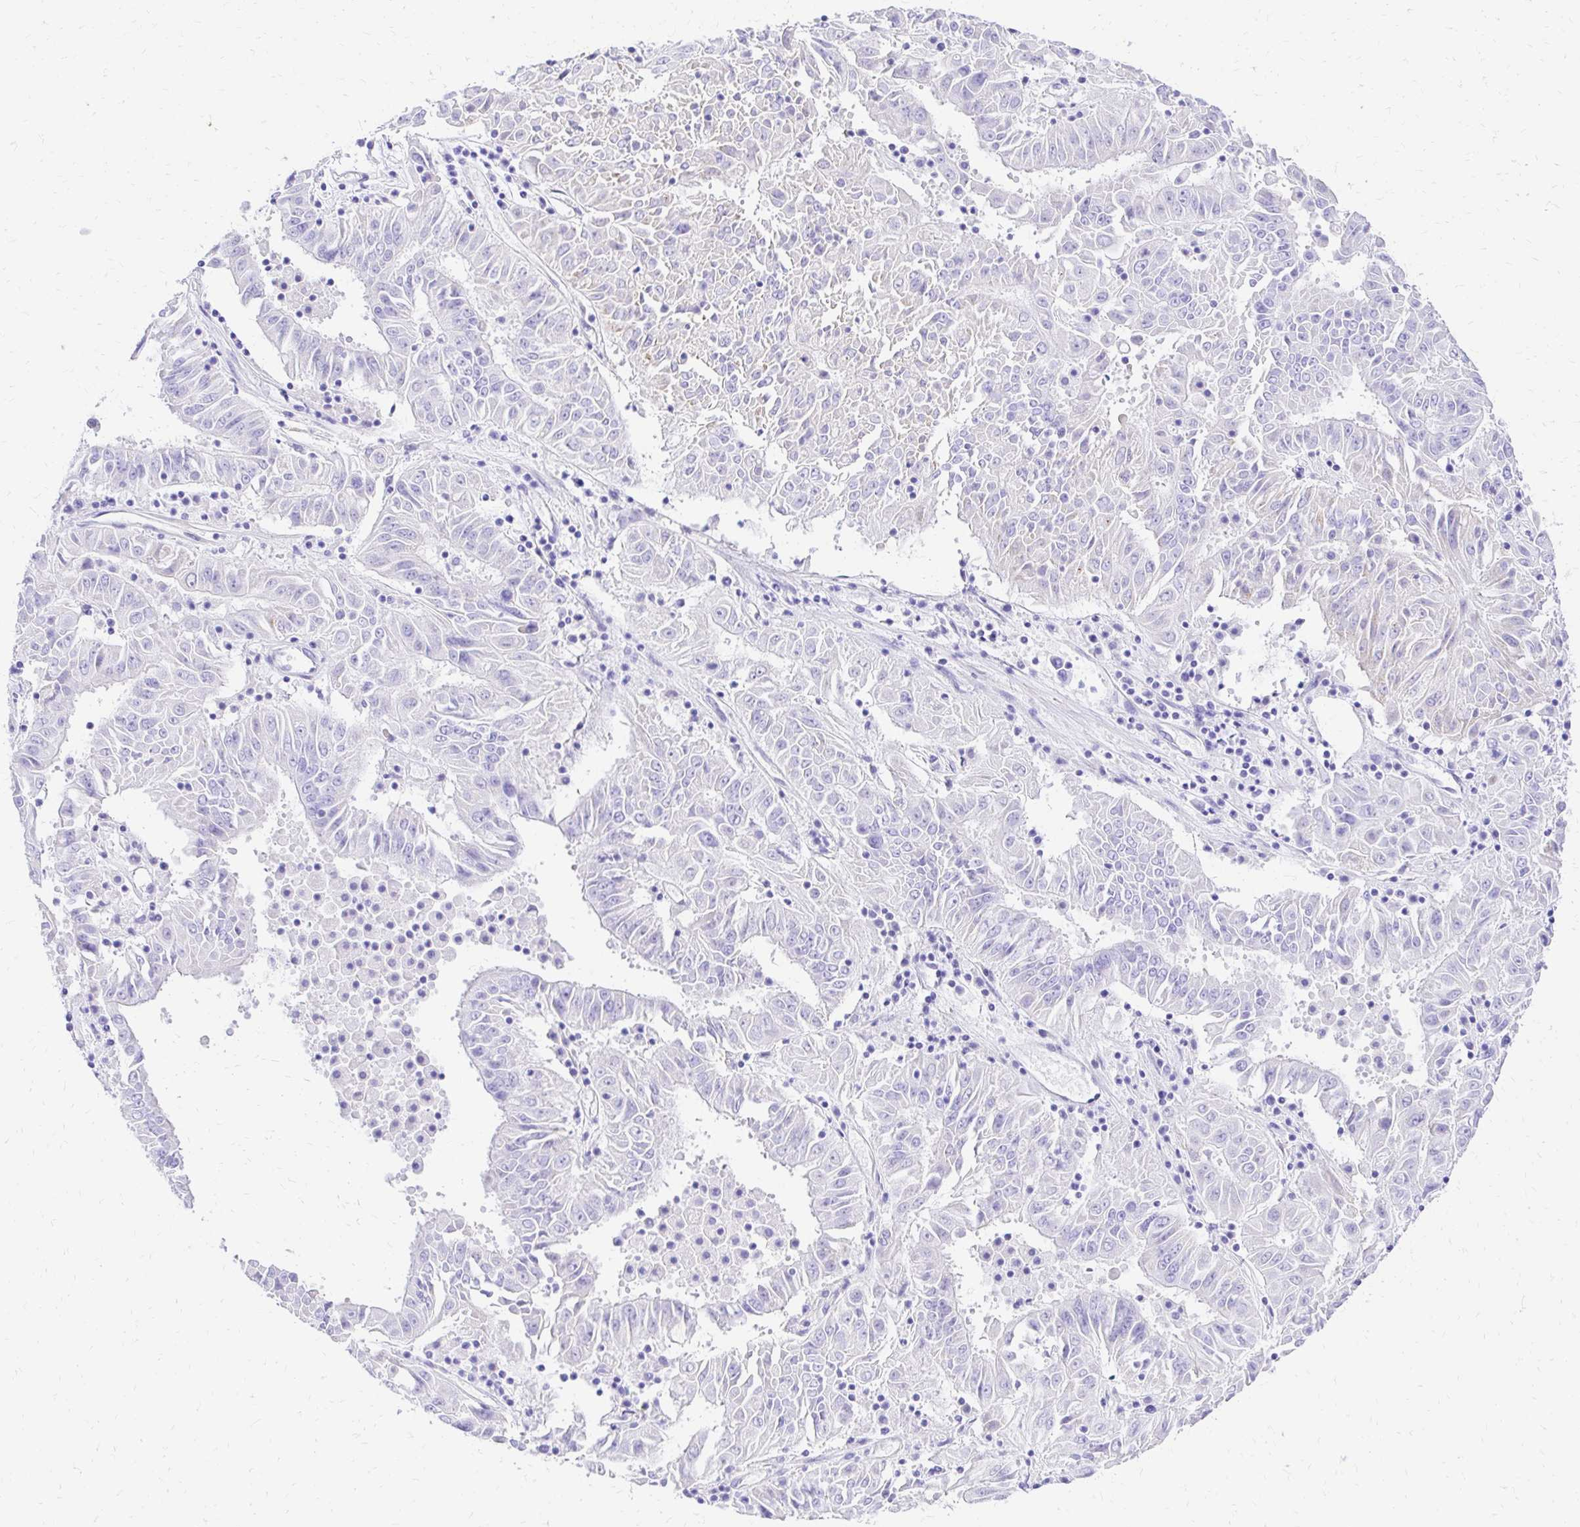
{"staining": {"intensity": "negative", "quantity": "none", "location": "none"}, "tissue": "pancreatic cancer", "cell_type": "Tumor cells", "image_type": "cancer", "snomed": [{"axis": "morphology", "description": "Adenocarcinoma, NOS"}, {"axis": "topography", "description": "Pancreas"}], "caption": "Pancreatic cancer stained for a protein using immunohistochemistry exhibits no expression tumor cells.", "gene": "S100G", "patient": {"sex": "male", "age": 63}}